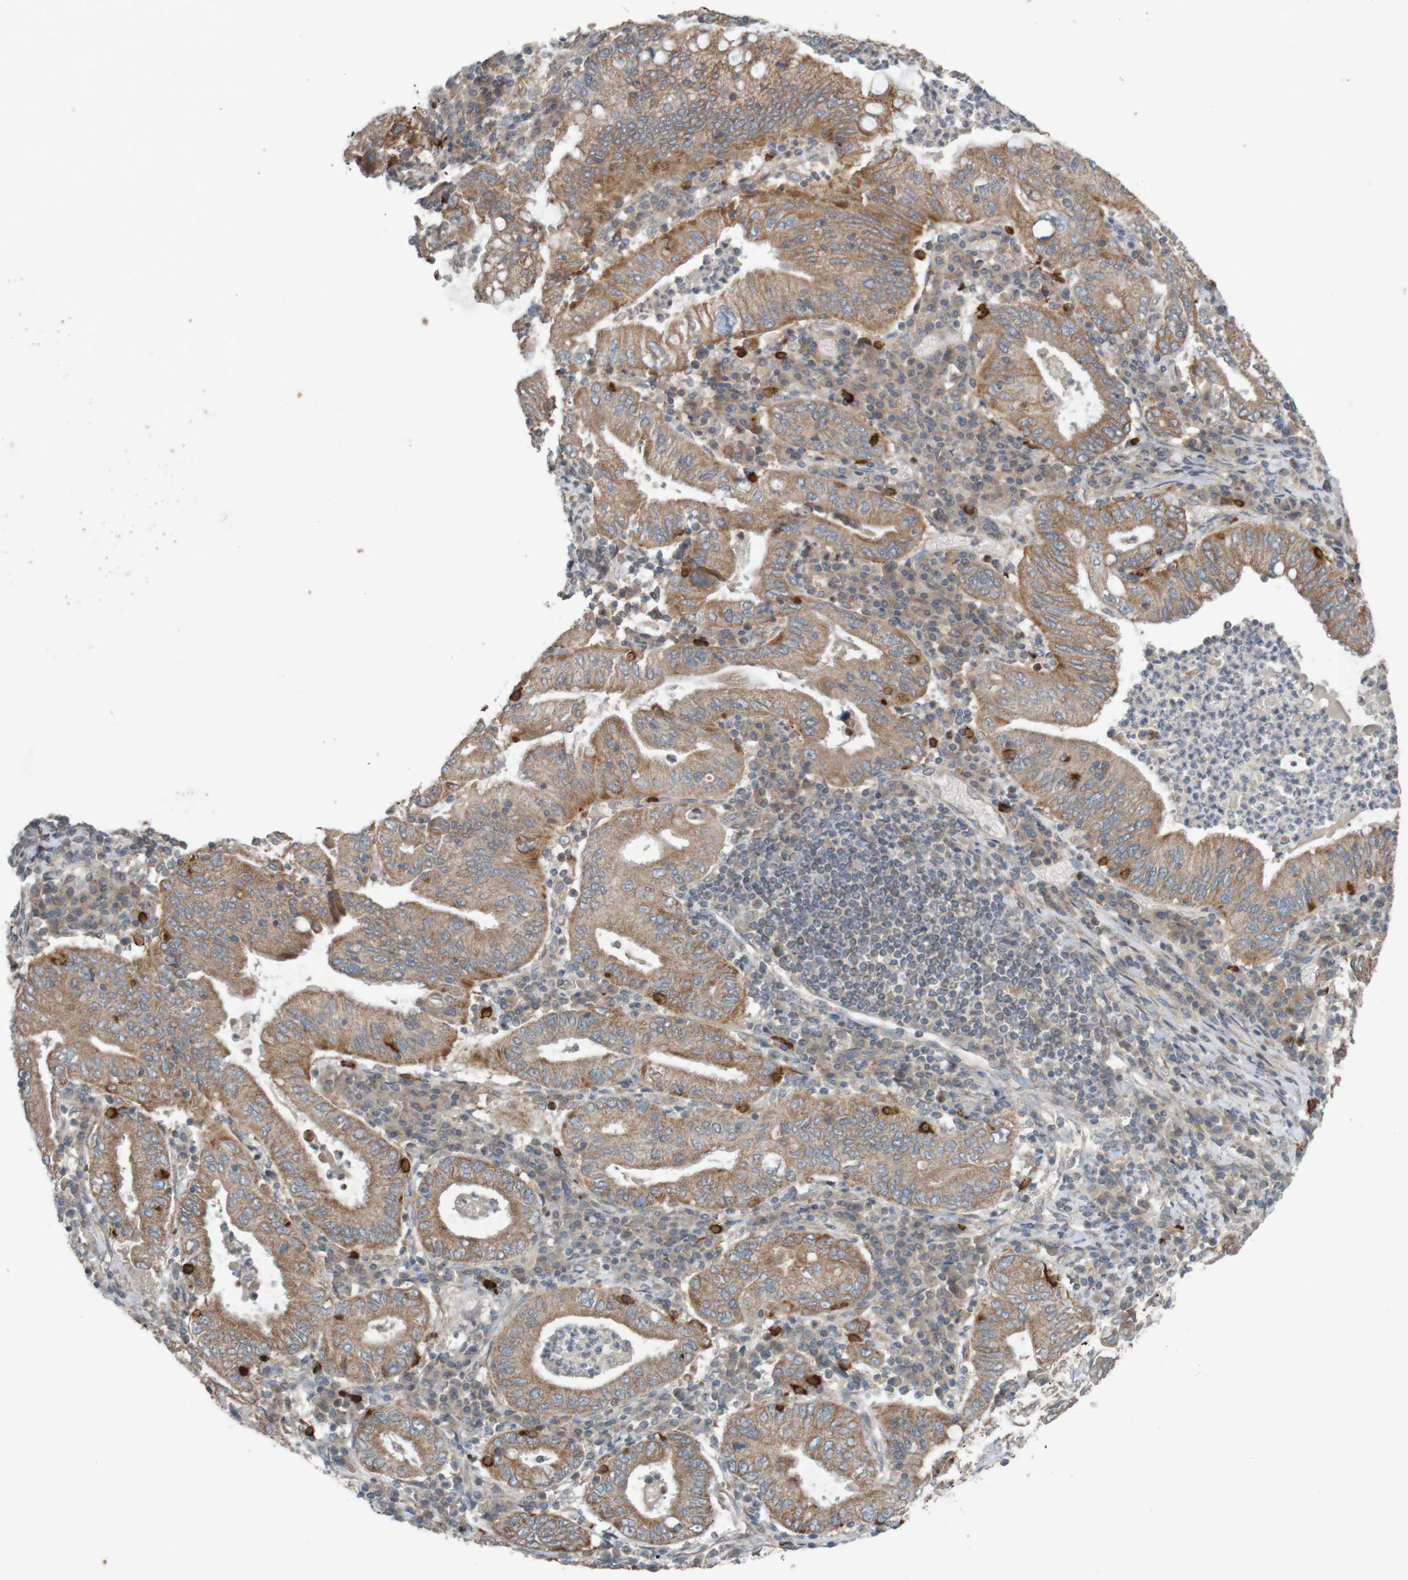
{"staining": {"intensity": "moderate", "quantity": ">75%", "location": "cytoplasmic/membranous"}, "tissue": "stomach cancer", "cell_type": "Tumor cells", "image_type": "cancer", "snomed": [{"axis": "morphology", "description": "Normal tissue, NOS"}, {"axis": "morphology", "description": "Adenocarcinoma, NOS"}, {"axis": "topography", "description": "Esophagus"}, {"axis": "topography", "description": "Stomach, upper"}, {"axis": "topography", "description": "Peripheral nerve tissue"}], "caption": "About >75% of tumor cells in stomach cancer (adenocarcinoma) exhibit moderate cytoplasmic/membranous protein positivity as visualized by brown immunohistochemical staining.", "gene": "B3GAT2", "patient": {"sex": "male", "age": 62}}